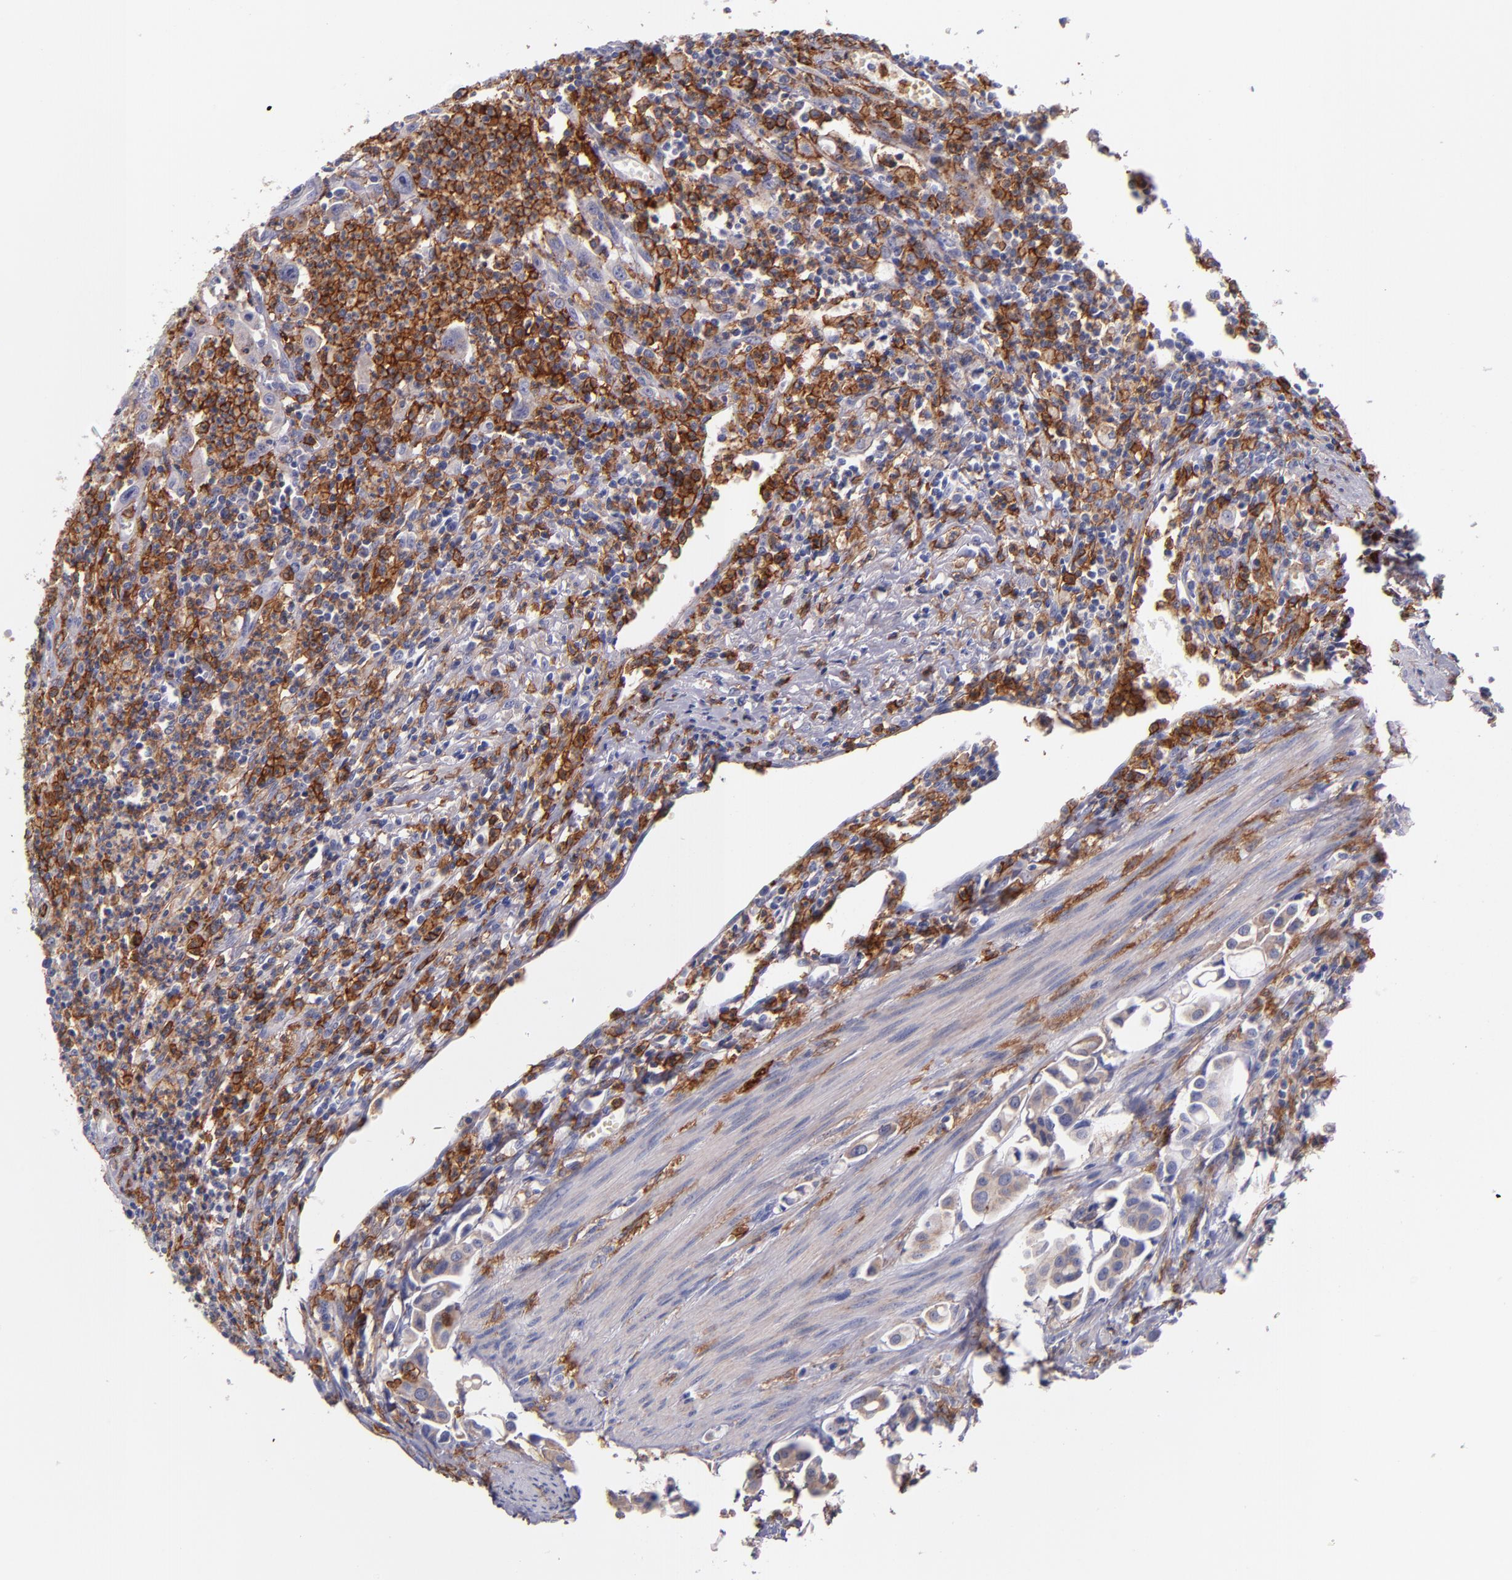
{"staining": {"intensity": "weak", "quantity": "25%-75%", "location": "cytoplasmic/membranous"}, "tissue": "urothelial cancer", "cell_type": "Tumor cells", "image_type": "cancer", "snomed": [{"axis": "morphology", "description": "Urothelial carcinoma, High grade"}, {"axis": "topography", "description": "Urinary bladder"}], "caption": "Protein expression analysis of human urothelial cancer reveals weak cytoplasmic/membranous staining in approximately 25%-75% of tumor cells.", "gene": "C5AR1", "patient": {"sex": "male", "age": 66}}